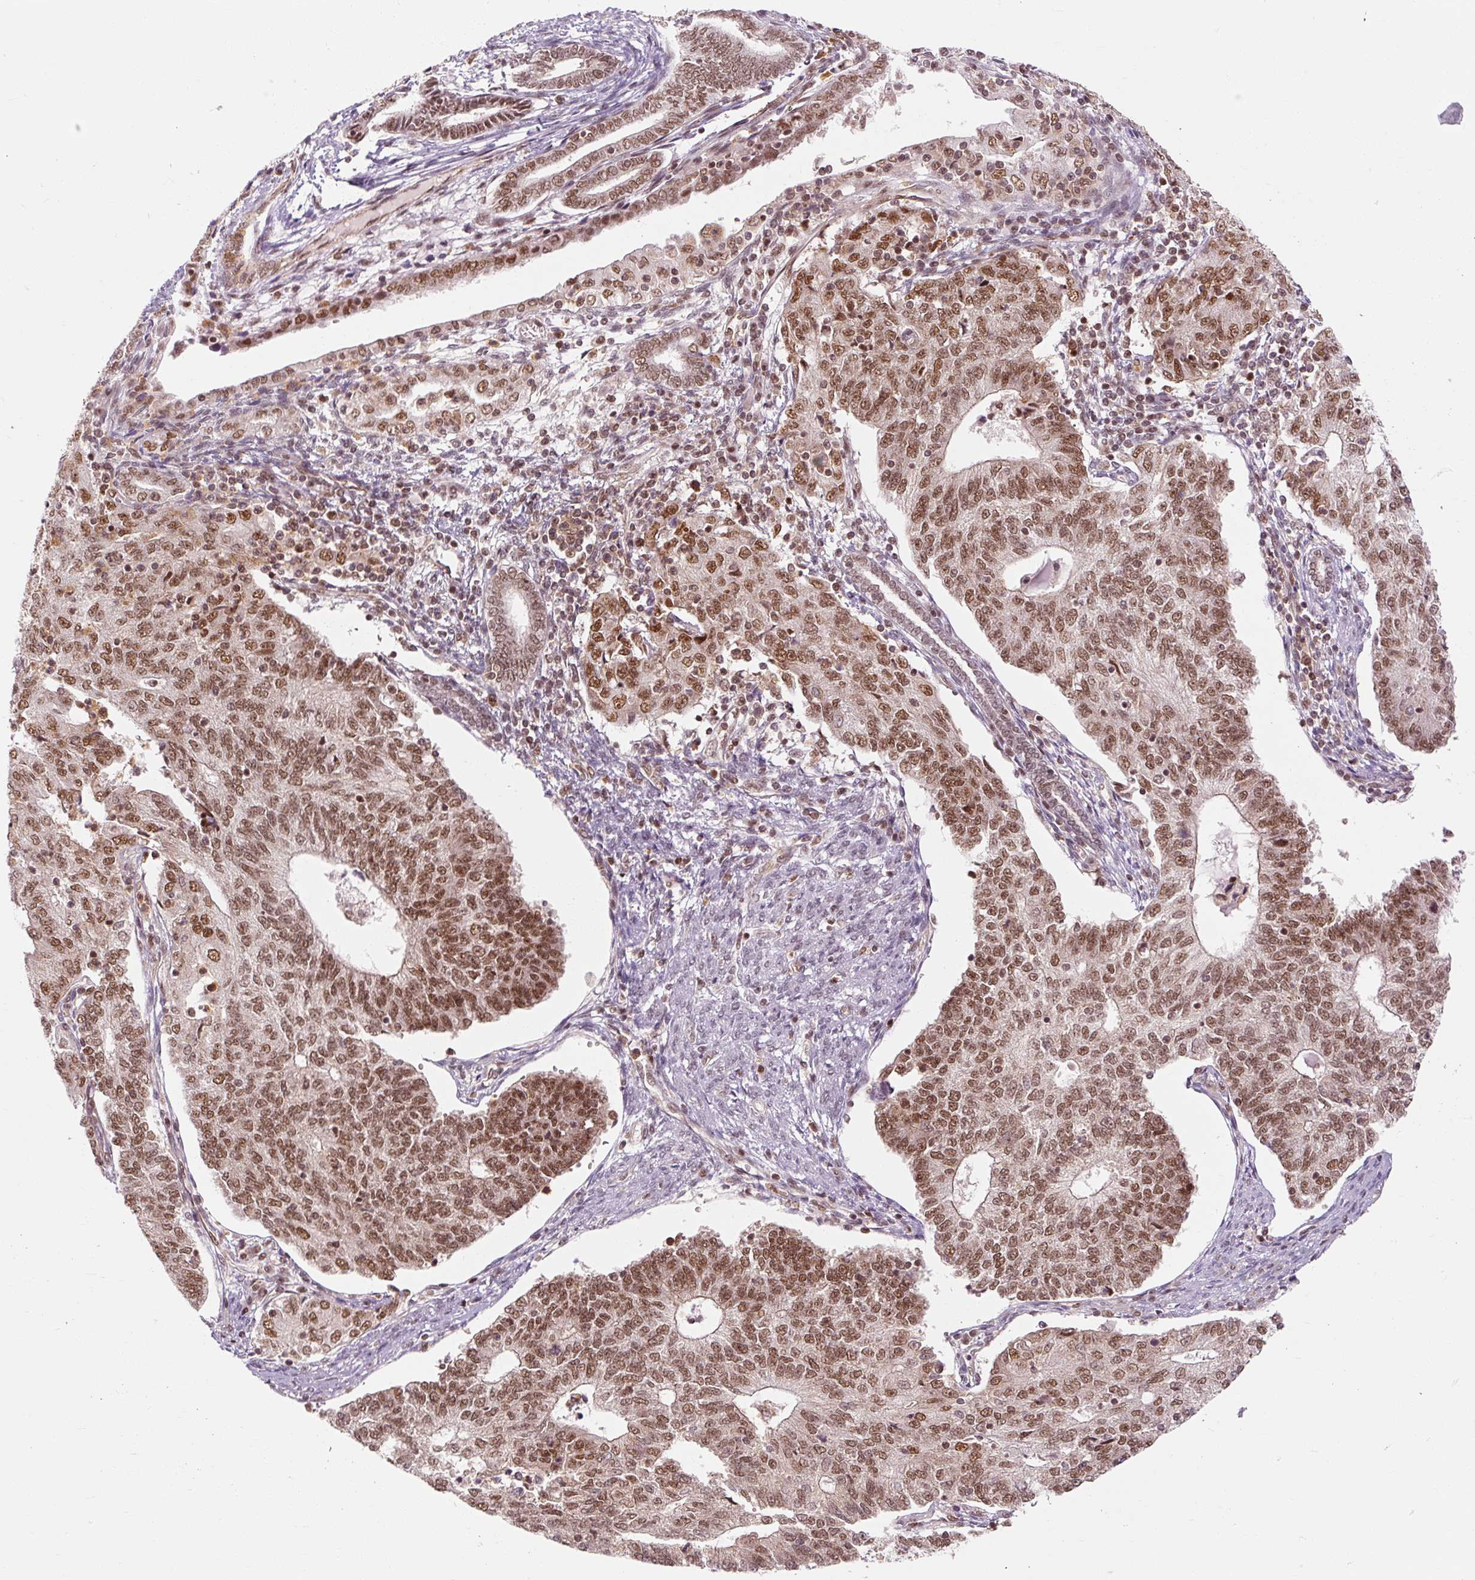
{"staining": {"intensity": "moderate", "quantity": ">75%", "location": "nuclear"}, "tissue": "endometrial cancer", "cell_type": "Tumor cells", "image_type": "cancer", "snomed": [{"axis": "morphology", "description": "Adenocarcinoma, NOS"}, {"axis": "topography", "description": "Endometrium"}], "caption": "Immunohistochemistry (IHC) image of human endometrial cancer (adenocarcinoma) stained for a protein (brown), which displays medium levels of moderate nuclear expression in approximately >75% of tumor cells.", "gene": "CSTF1", "patient": {"sex": "female", "age": 56}}